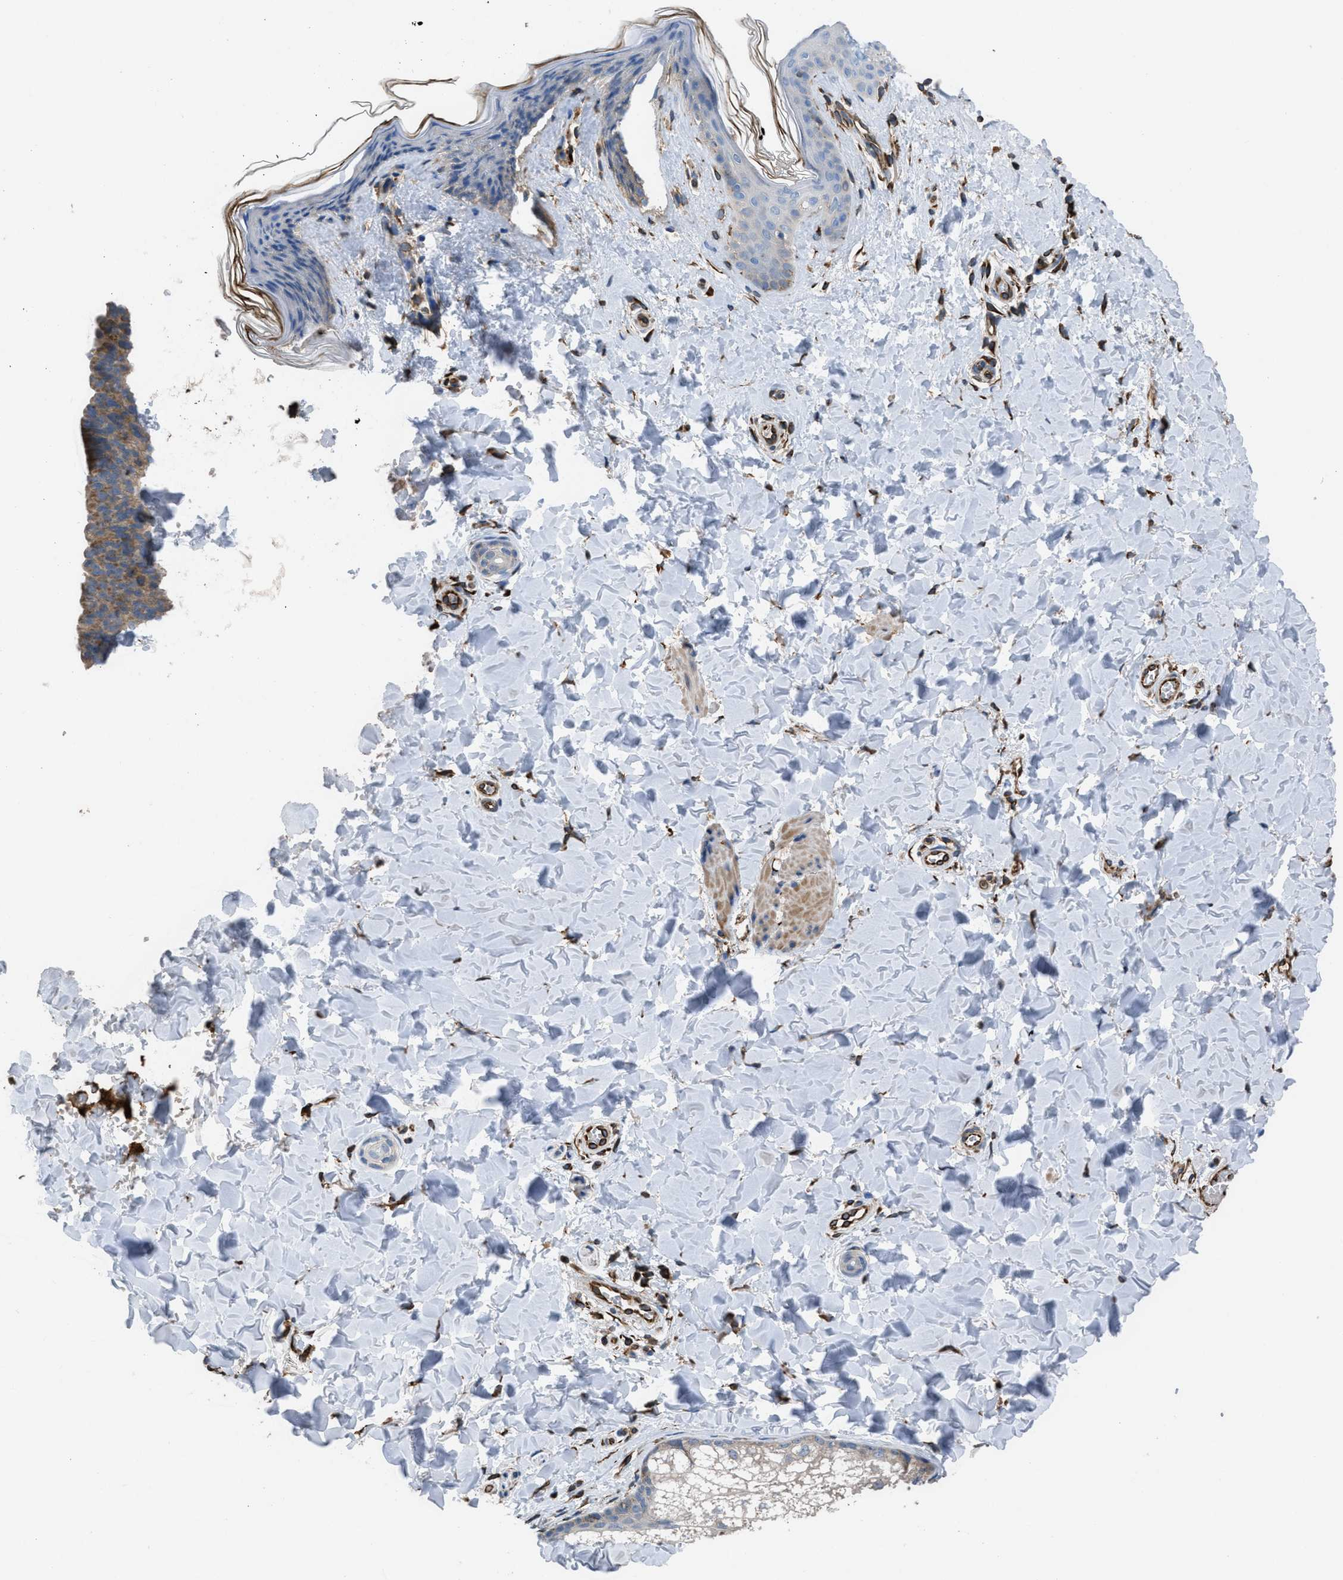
{"staining": {"intensity": "weak", "quantity": "25%-75%", "location": "cytoplasmic/membranous"}, "tissue": "skin", "cell_type": "Fibroblasts", "image_type": "normal", "snomed": [{"axis": "morphology", "description": "Normal tissue, NOS"}, {"axis": "topography", "description": "Skin"}], "caption": "Weak cytoplasmic/membranous positivity for a protein is present in about 25%-75% of fibroblasts of normal skin using immunohistochemistry (IHC).", "gene": "SLC6A9", "patient": {"sex": "female", "age": 17}}